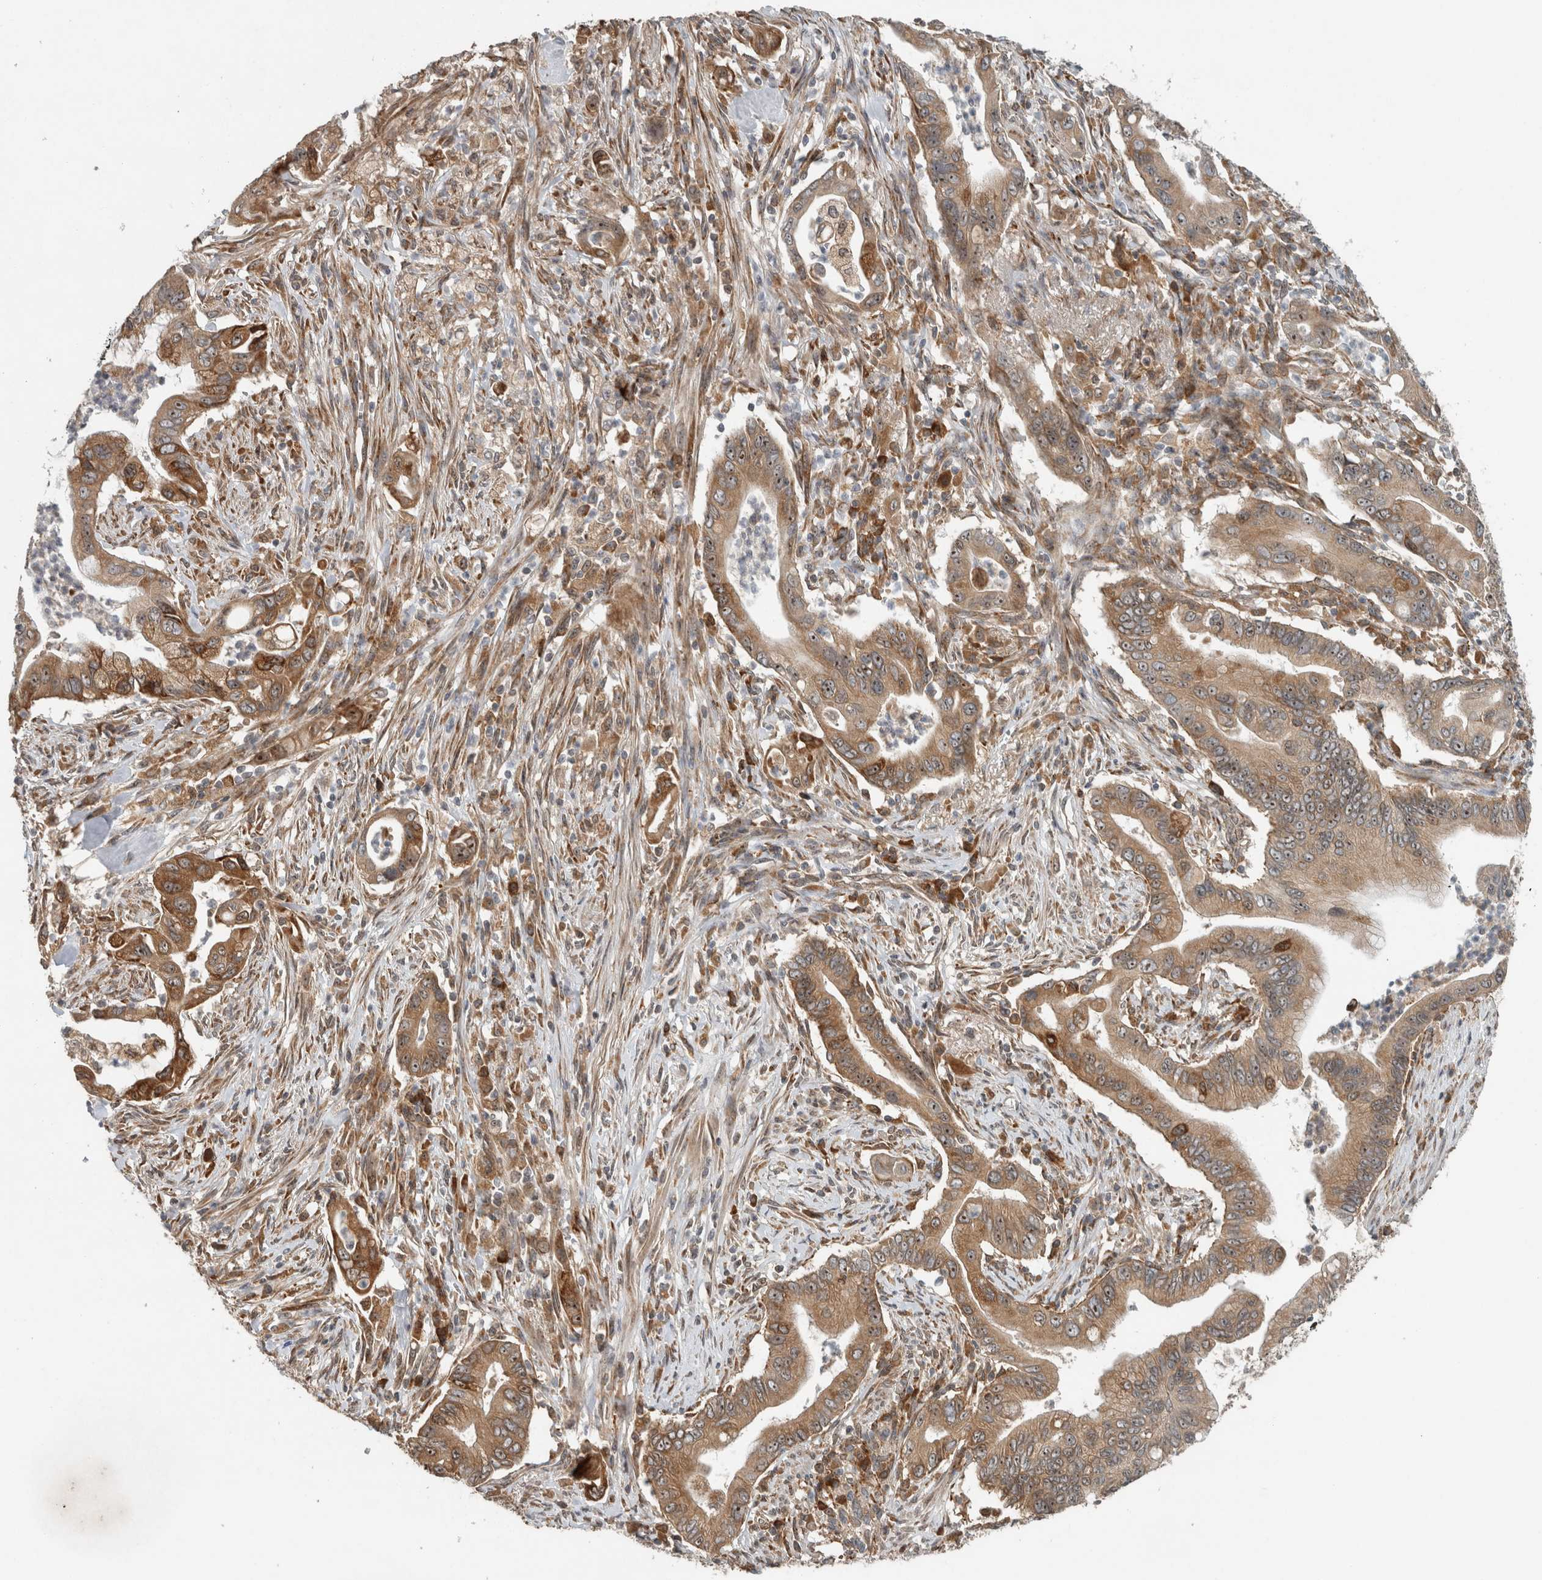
{"staining": {"intensity": "moderate", "quantity": ">75%", "location": "cytoplasmic/membranous,nuclear"}, "tissue": "pancreatic cancer", "cell_type": "Tumor cells", "image_type": "cancer", "snomed": [{"axis": "morphology", "description": "Adenocarcinoma, NOS"}, {"axis": "topography", "description": "Pancreas"}], "caption": "Immunohistochemistry (DAB) staining of human pancreatic adenocarcinoma reveals moderate cytoplasmic/membranous and nuclear protein staining in about >75% of tumor cells.", "gene": "GPR137B", "patient": {"sex": "male", "age": 78}}